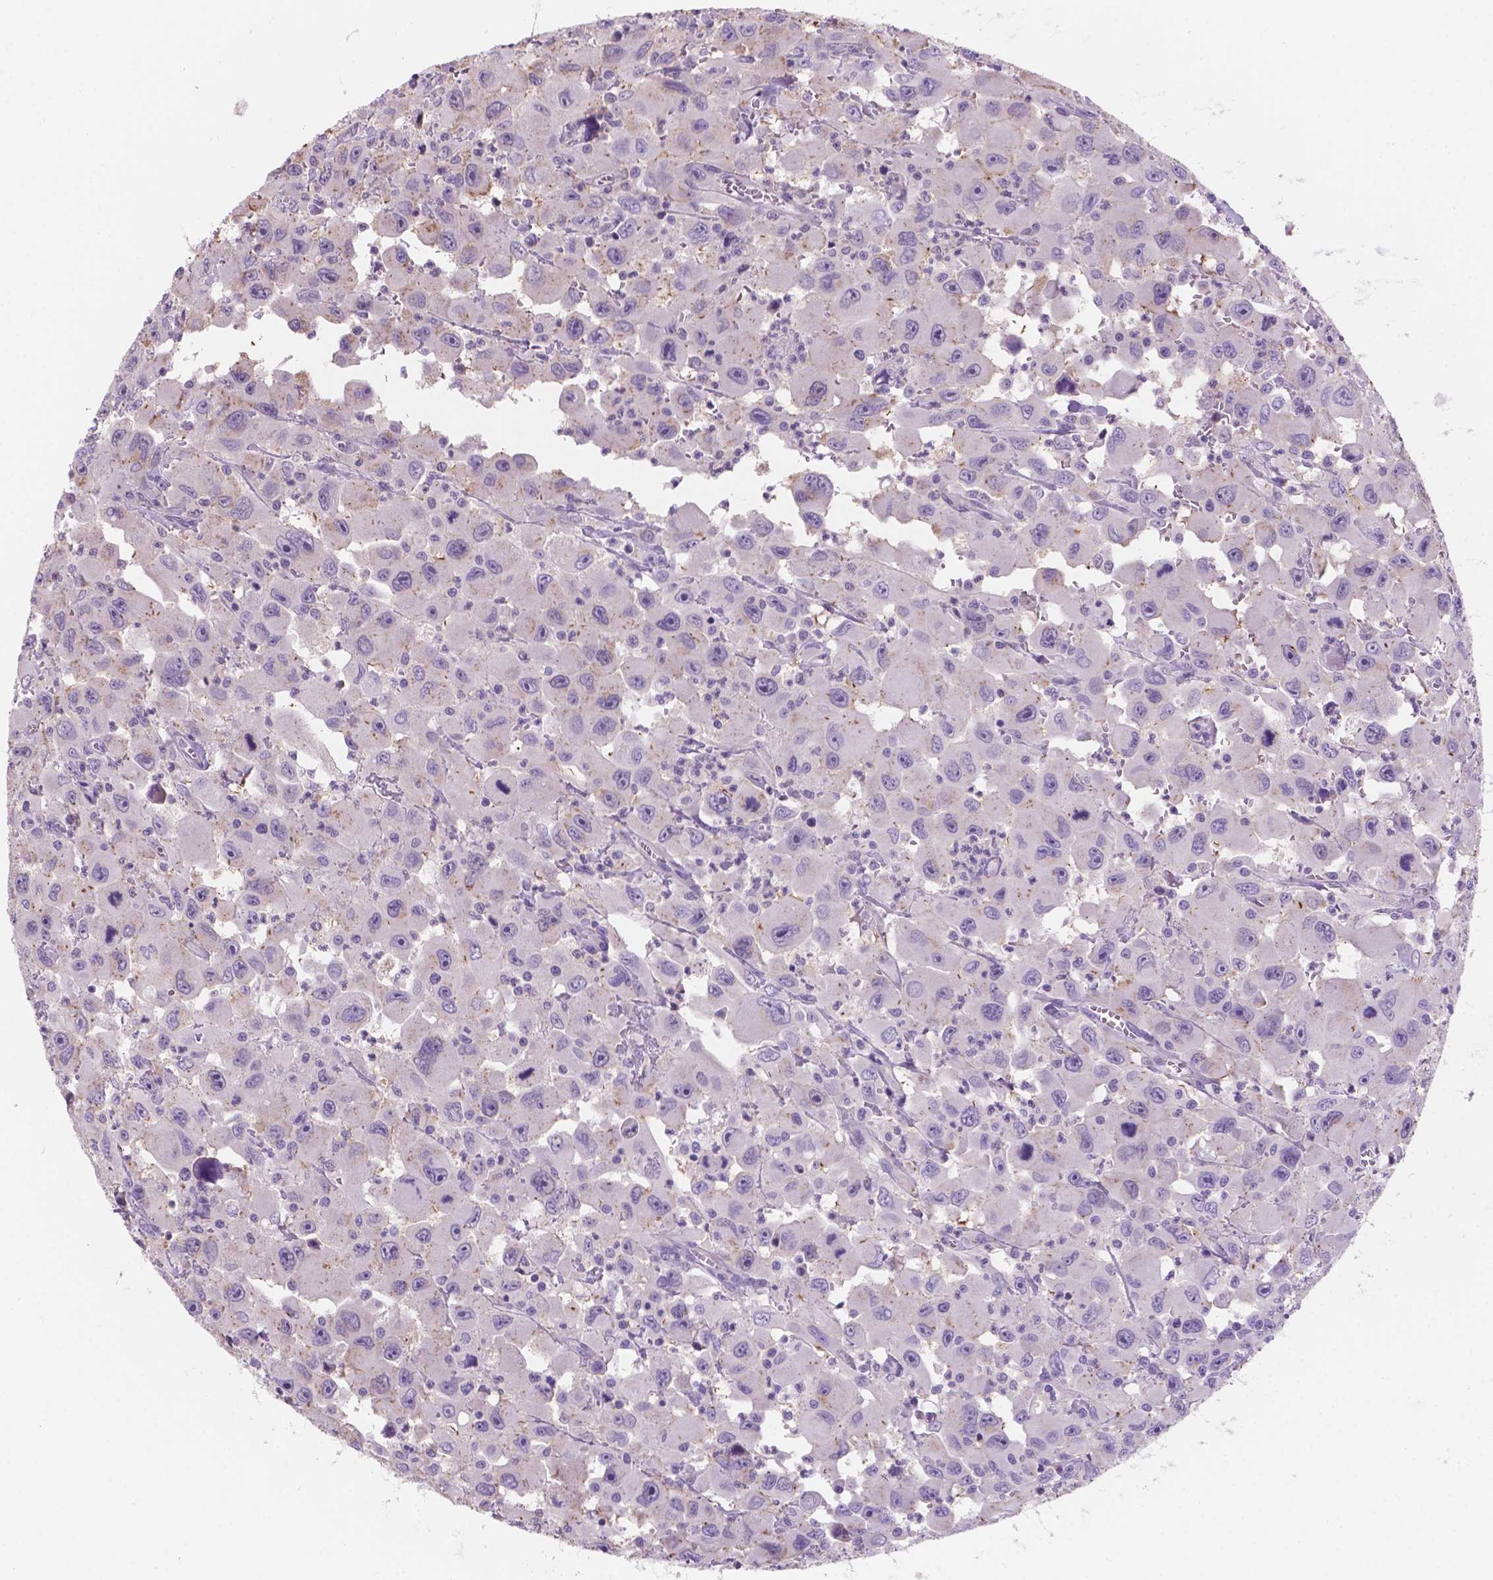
{"staining": {"intensity": "negative", "quantity": "none", "location": "none"}, "tissue": "head and neck cancer", "cell_type": "Tumor cells", "image_type": "cancer", "snomed": [{"axis": "morphology", "description": "Squamous cell carcinoma, NOS"}, {"axis": "morphology", "description": "Squamous cell carcinoma, metastatic, NOS"}, {"axis": "topography", "description": "Oral tissue"}, {"axis": "topography", "description": "Head-Neck"}], "caption": "A high-resolution image shows IHC staining of head and neck cancer (metastatic squamous cell carcinoma), which reveals no significant positivity in tumor cells.", "gene": "SBSN", "patient": {"sex": "female", "age": 85}}